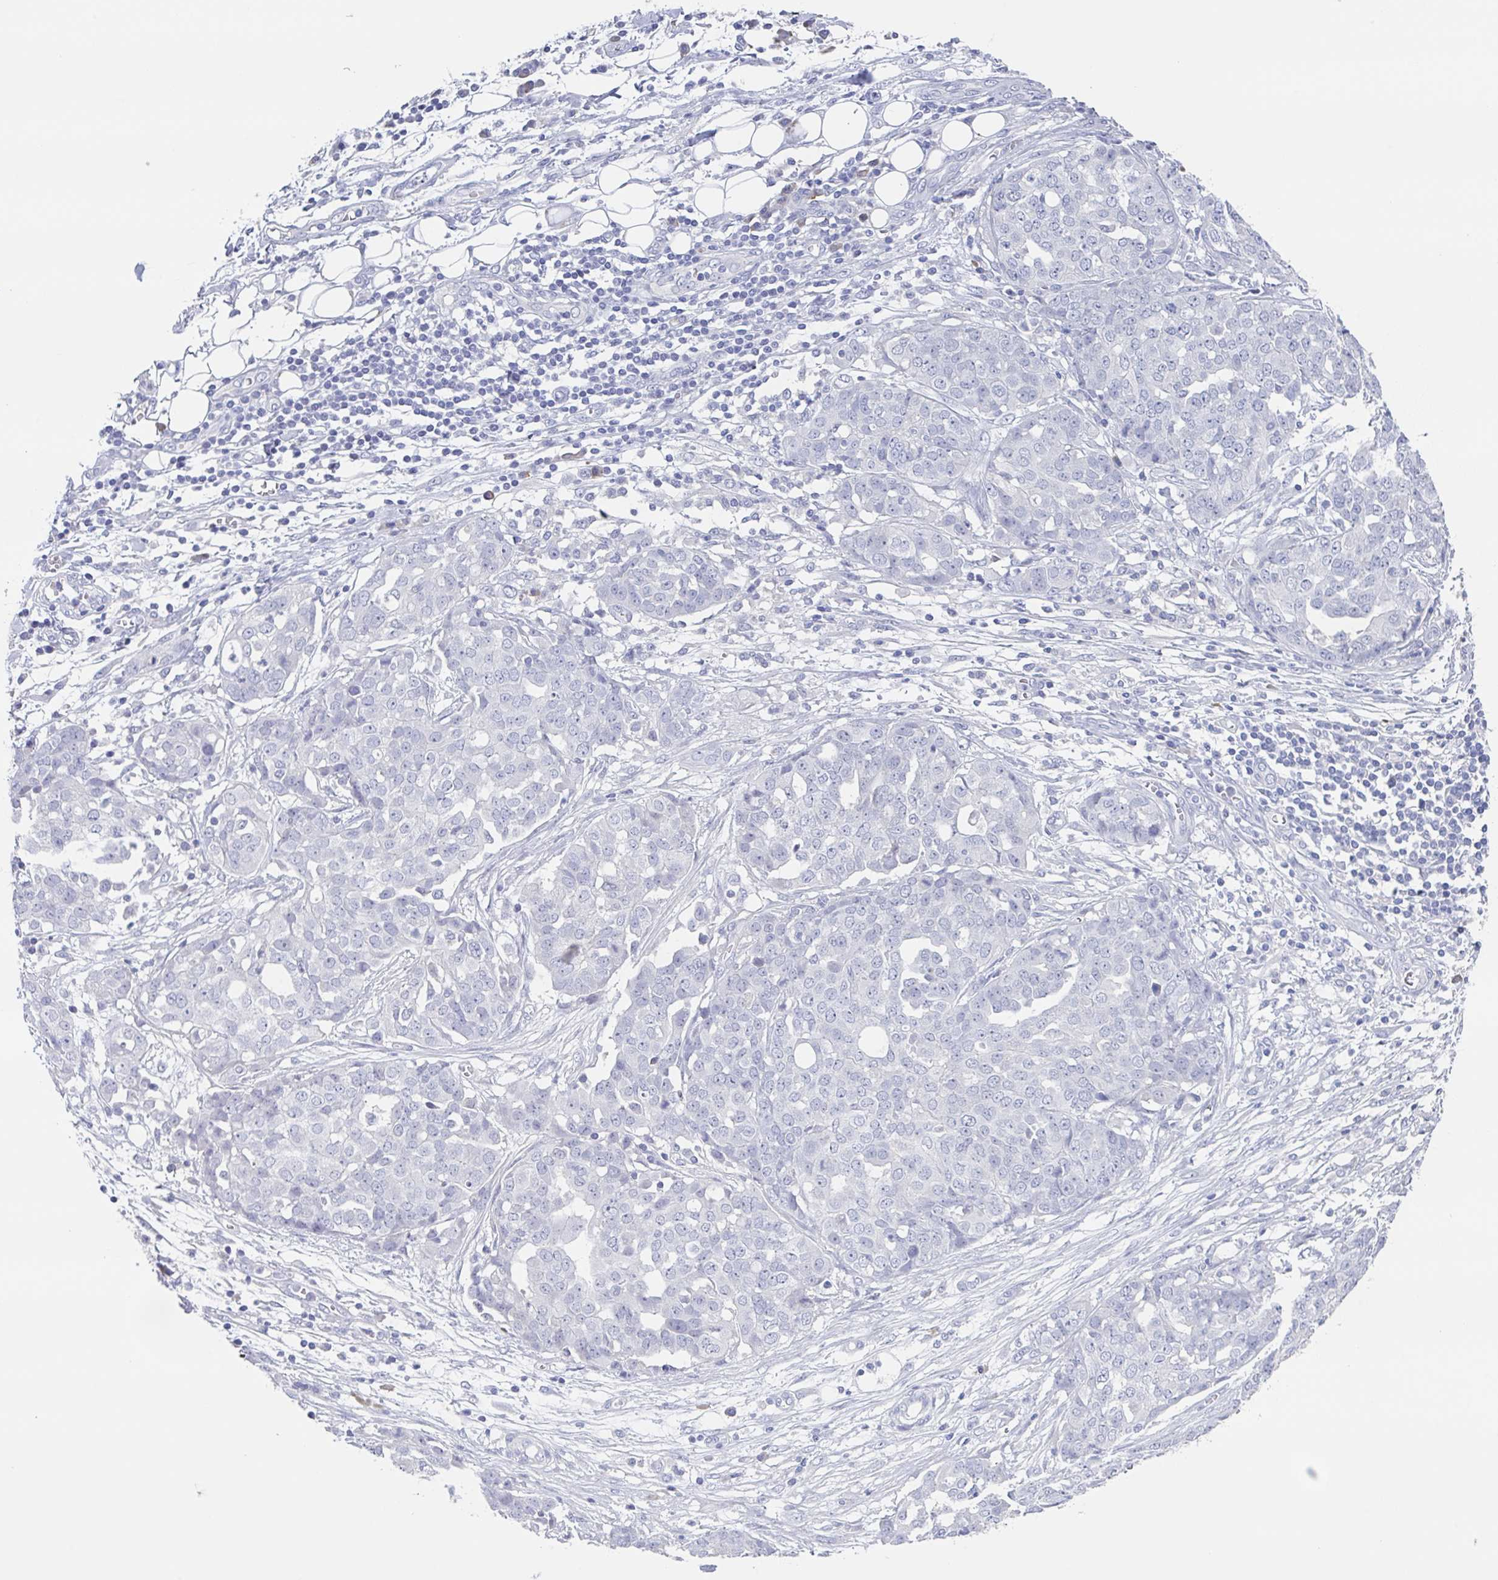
{"staining": {"intensity": "negative", "quantity": "none", "location": "none"}, "tissue": "ovarian cancer", "cell_type": "Tumor cells", "image_type": "cancer", "snomed": [{"axis": "morphology", "description": "Cystadenocarcinoma, serous, NOS"}, {"axis": "topography", "description": "Soft tissue"}, {"axis": "topography", "description": "Ovary"}], "caption": "This is an immunohistochemistry image of ovarian cancer (serous cystadenocarcinoma). There is no expression in tumor cells.", "gene": "NOXRED1", "patient": {"sex": "female", "age": 57}}